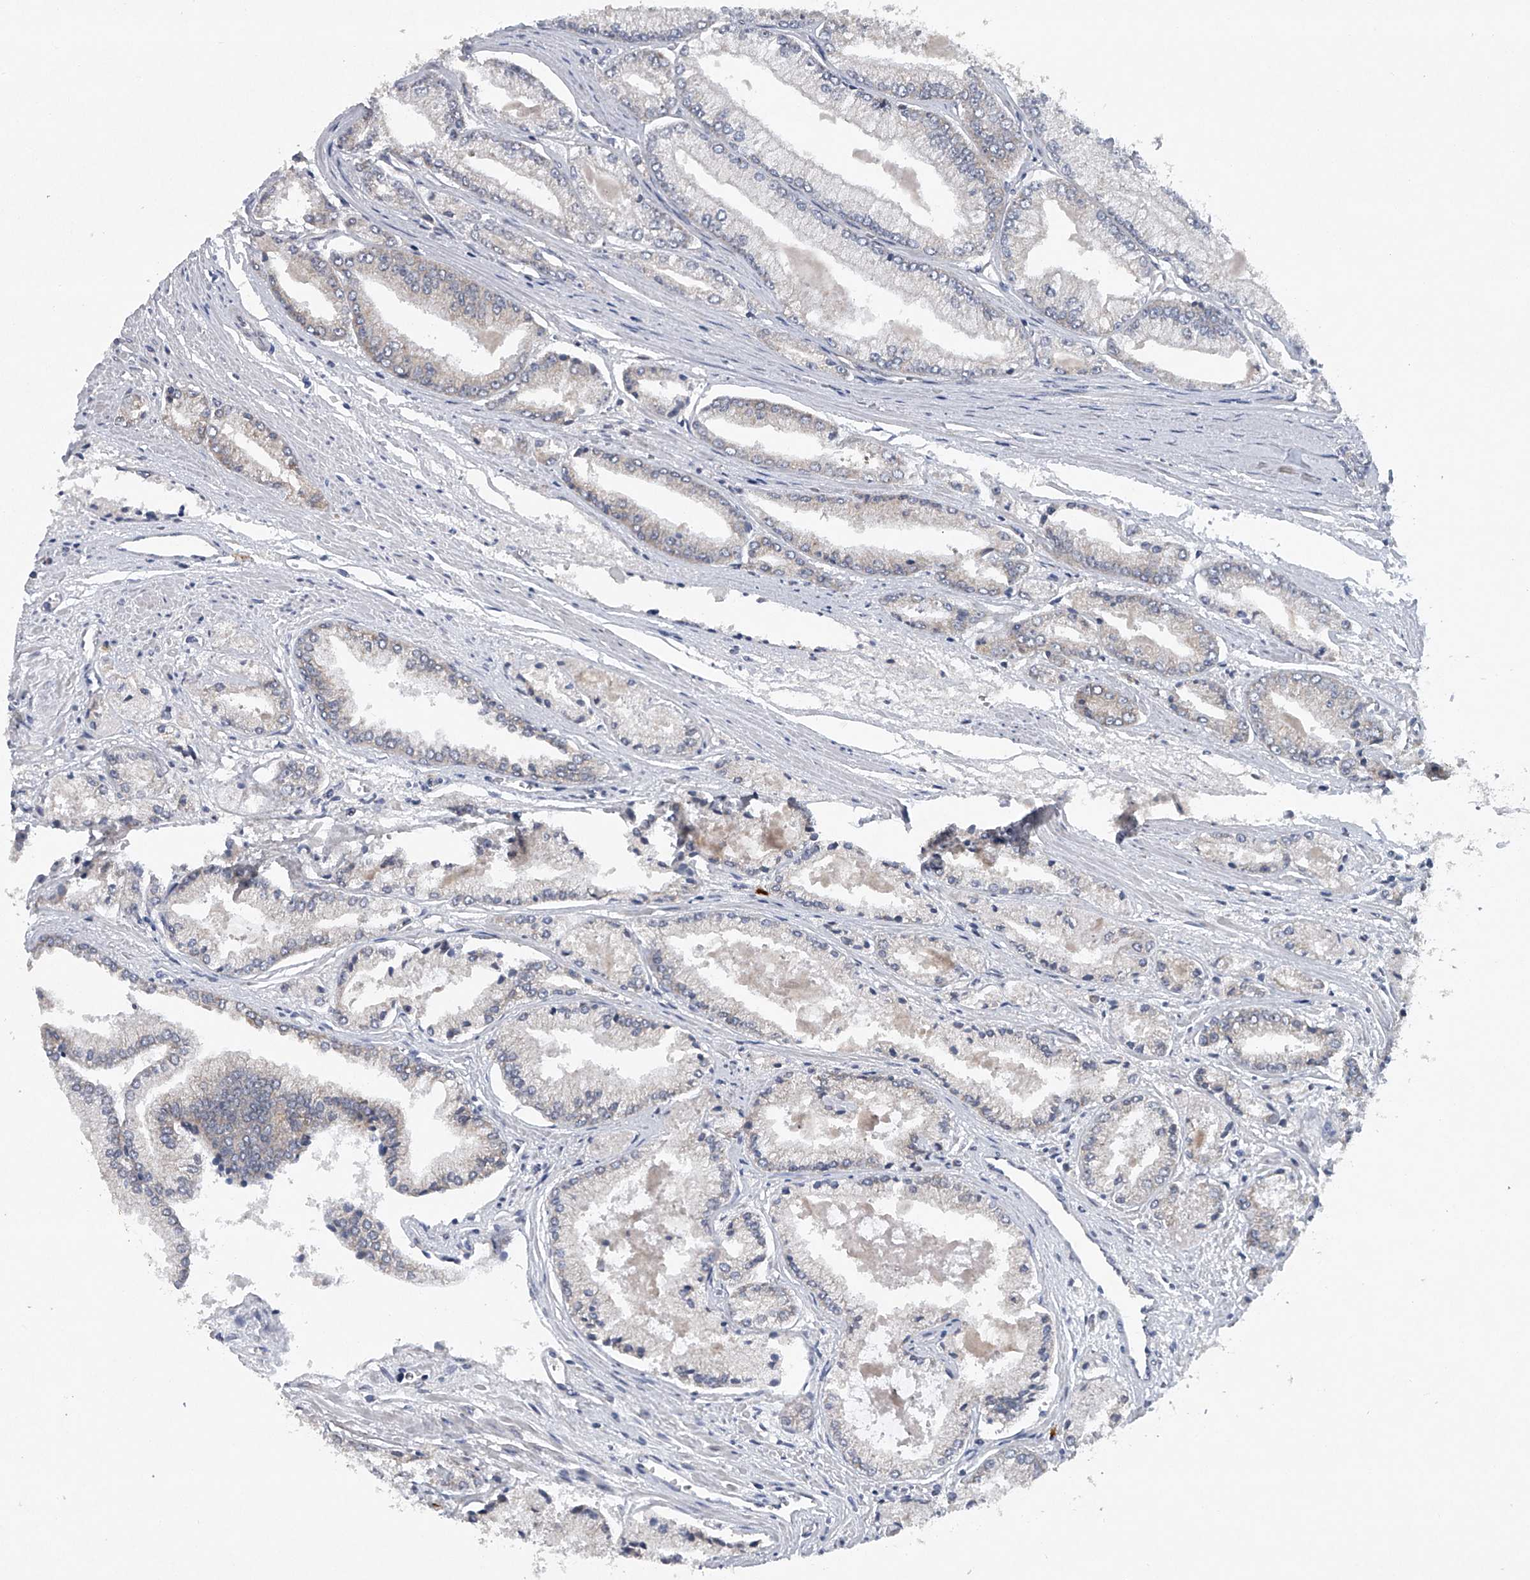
{"staining": {"intensity": "weak", "quantity": "<25%", "location": "cytoplasmic/membranous"}, "tissue": "prostate cancer", "cell_type": "Tumor cells", "image_type": "cancer", "snomed": [{"axis": "morphology", "description": "Adenocarcinoma, Low grade"}, {"axis": "topography", "description": "Prostate"}], "caption": "An image of human adenocarcinoma (low-grade) (prostate) is negative for staining in tumor cells.", "gene": "RNF5", "patient": {"sex": "male", "age": 52}}